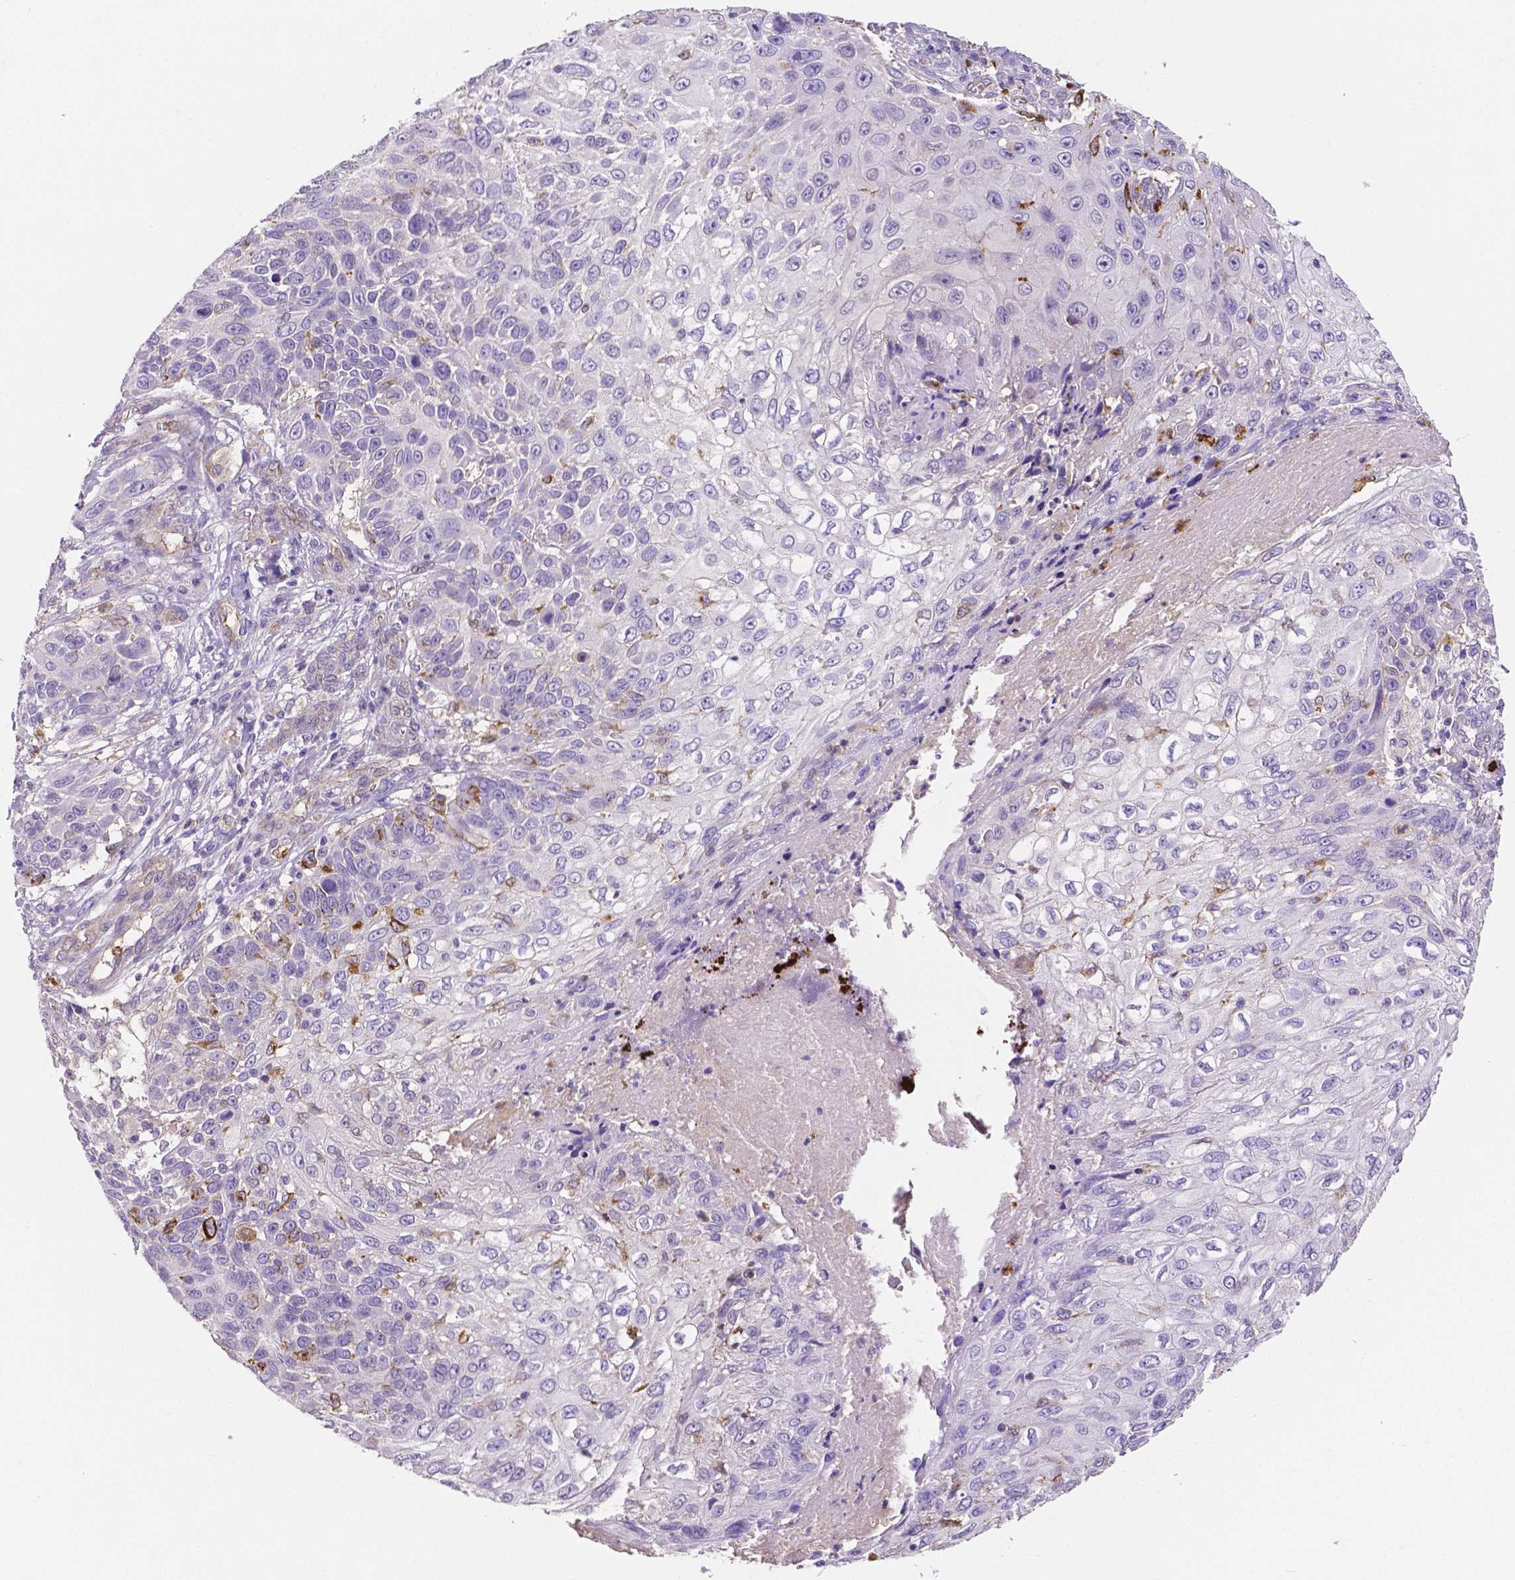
{"staining": {"intensity": "moderate", "quantity": "<25%", "location": "cytoplasmic/membranous"}, "tissue": "skin cancer", "cell_type": "Tumor cells", "image_type": "cancer", "snomed": [{"axis": "morphology", "description": "Squamous cell carcinoma, NOS"}, {"axis": "topography", "description": "Skin"}], "caption": "Brown immunohistochemical staining in human skin cancer (squamous cell carcinoma) exhibits moderate cytoplasmic/membranous positivity in about <25% of tumor cells. The protein of interest is shown in brown color, while the nuclei are stained blue.", "gene": "MMP9", "patient": {"sex": "male", "age": 92}}